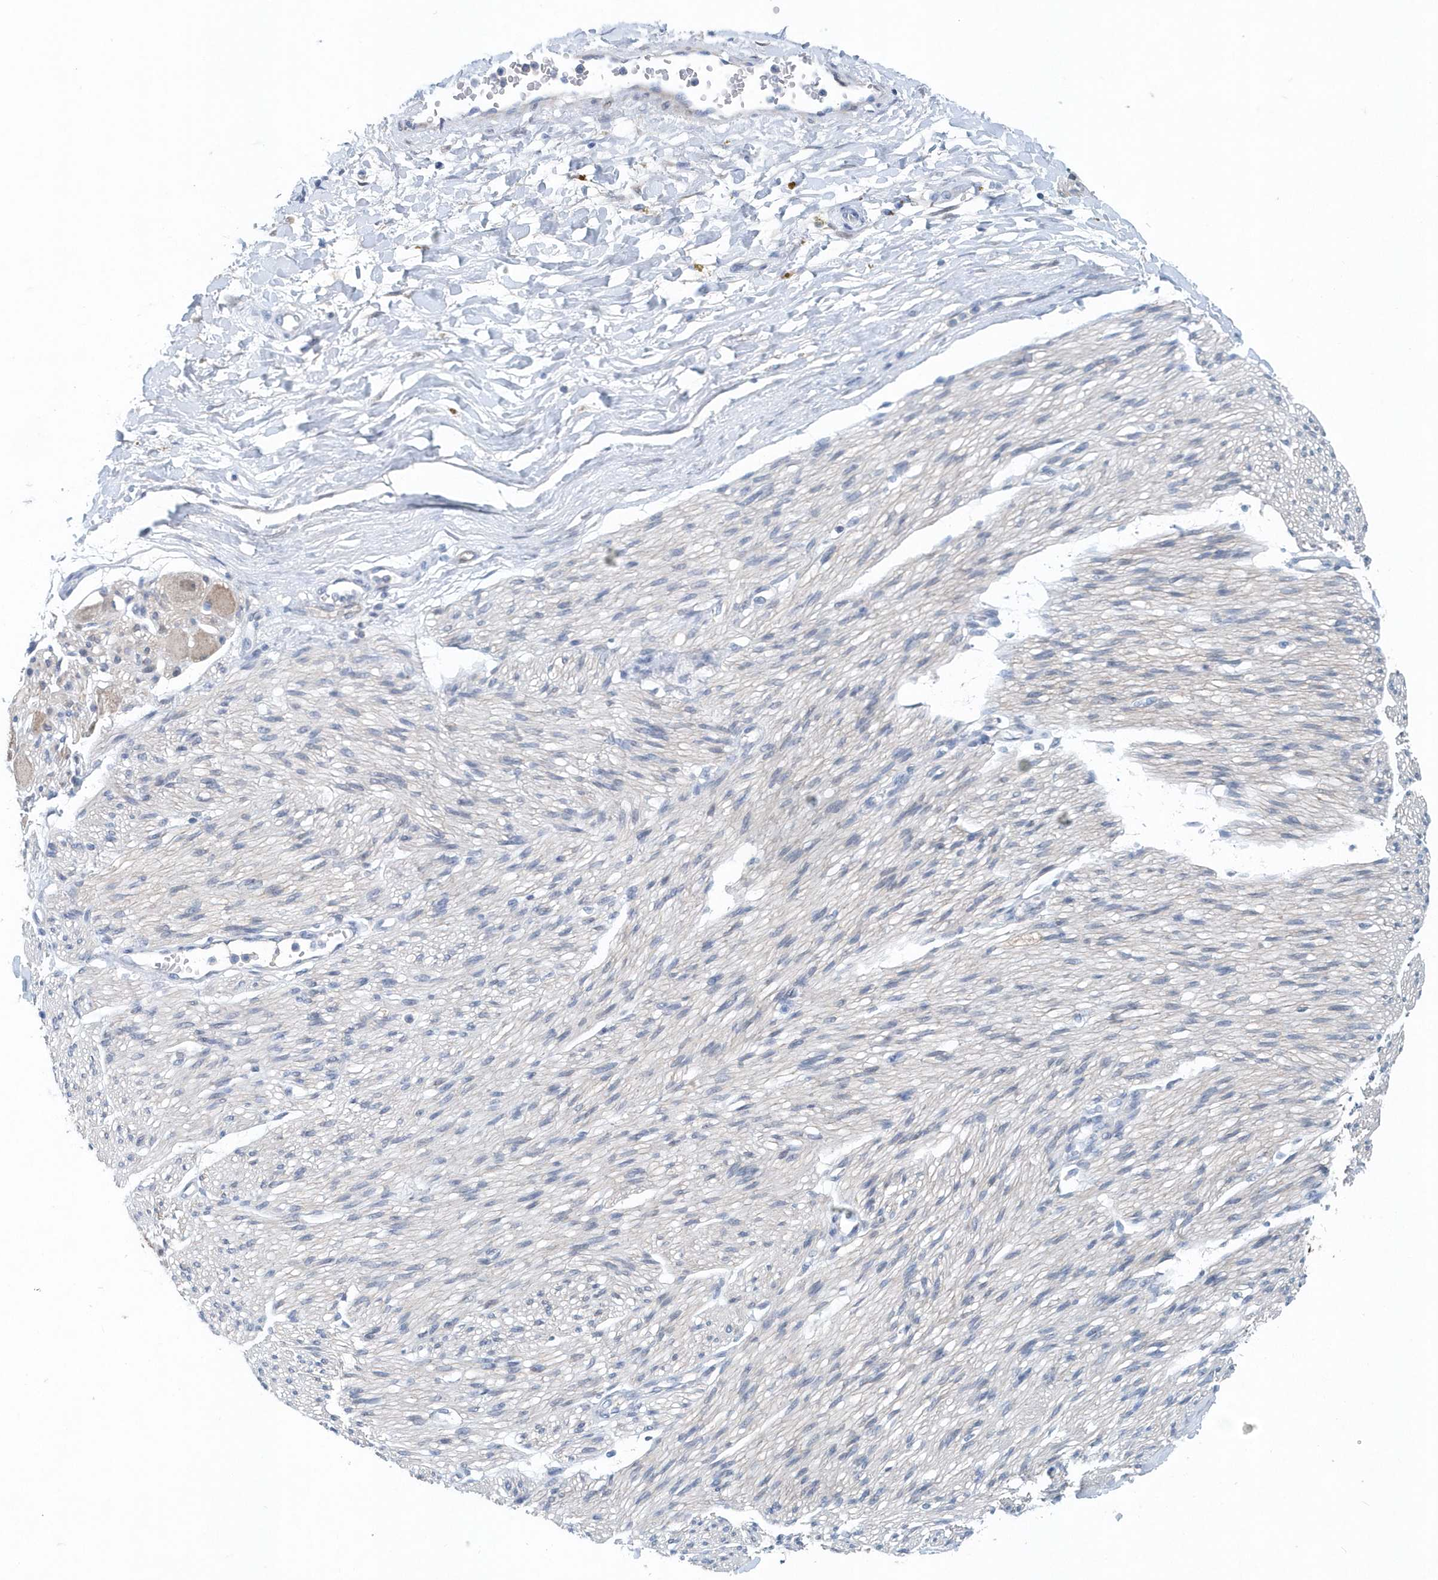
{"staining": {"intensity": "negative", "quantity": "none", "location": "none"}, "tissue": "adipose tissue", "cell_type": "Adipocytes", "image_type": "normal", "snomed": [{"axis": "morphology", "description": "Normal tissue, NOS"}, {"axis": "topography", "description": "Kidney"}, {"axis": "topography", "description": "Peripheral nerve tissue"}], "caption": "Photomicrograph shows no significant protein expression in adipocytes of unremarkable adipose tissue.", "gene": "PFN2", "patient": {"sex": "male", "age": 7}}